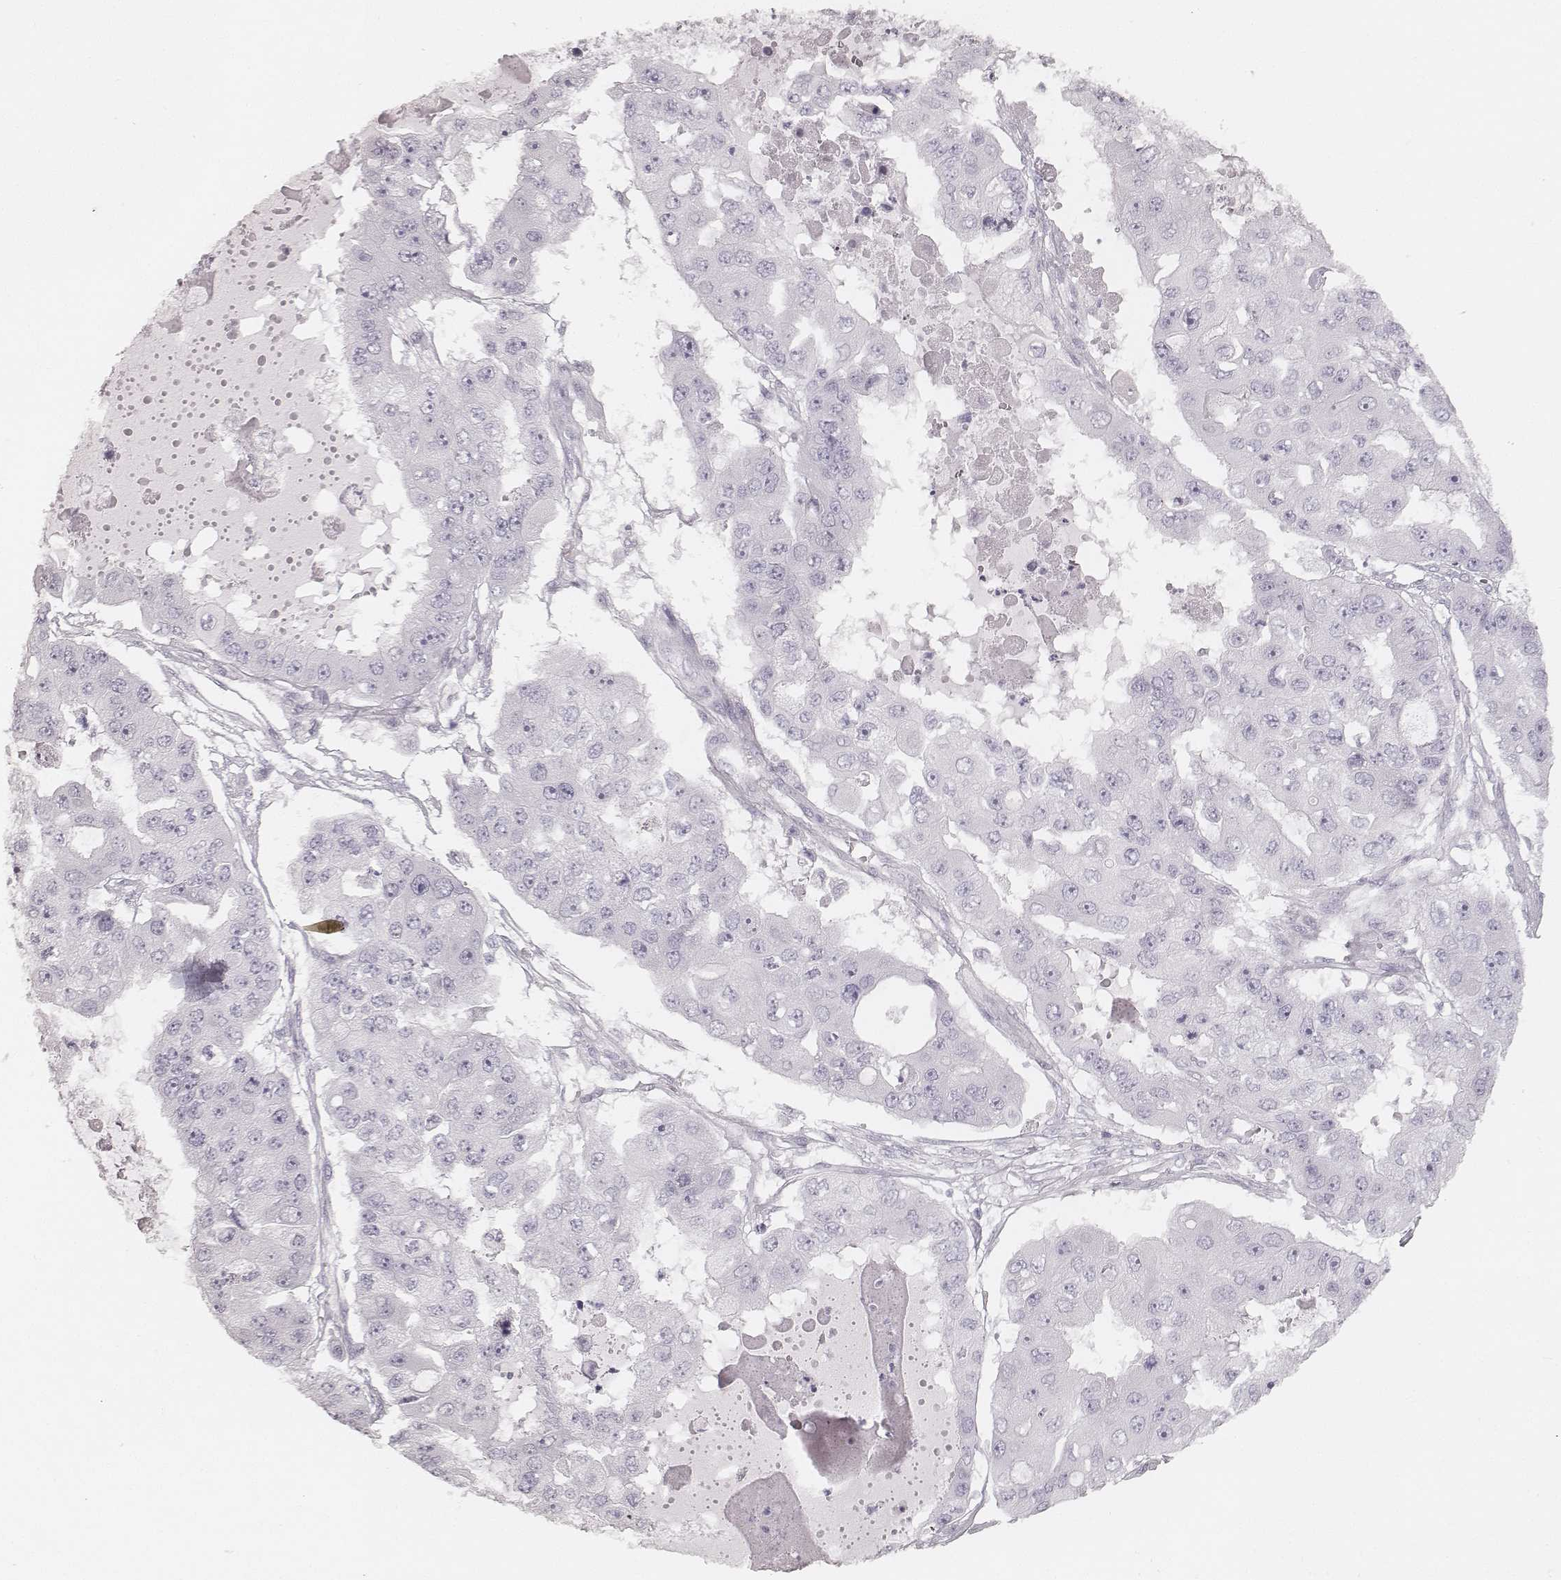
{"staining": {"intensity": "negative", "quantity": "none", "location": "none"}, "tissue": "ovarian cancer", "cell_type": "Tumor cells", "image_type": "cancer", "snomed": [{"axis": "morphology", "description": "Cystadenocarcinoma, serous, NOS"}, {"axis": "topography", "description": "Ovary"}], "caption": "This is a histopathology image of immunohistochemistry (IHC) staining of serous cystadenocarcinoma (ovarian), which shows no expression in tumor cells.", "gene": "KRT34", "patient": {"sex": "female", "age": 56}}